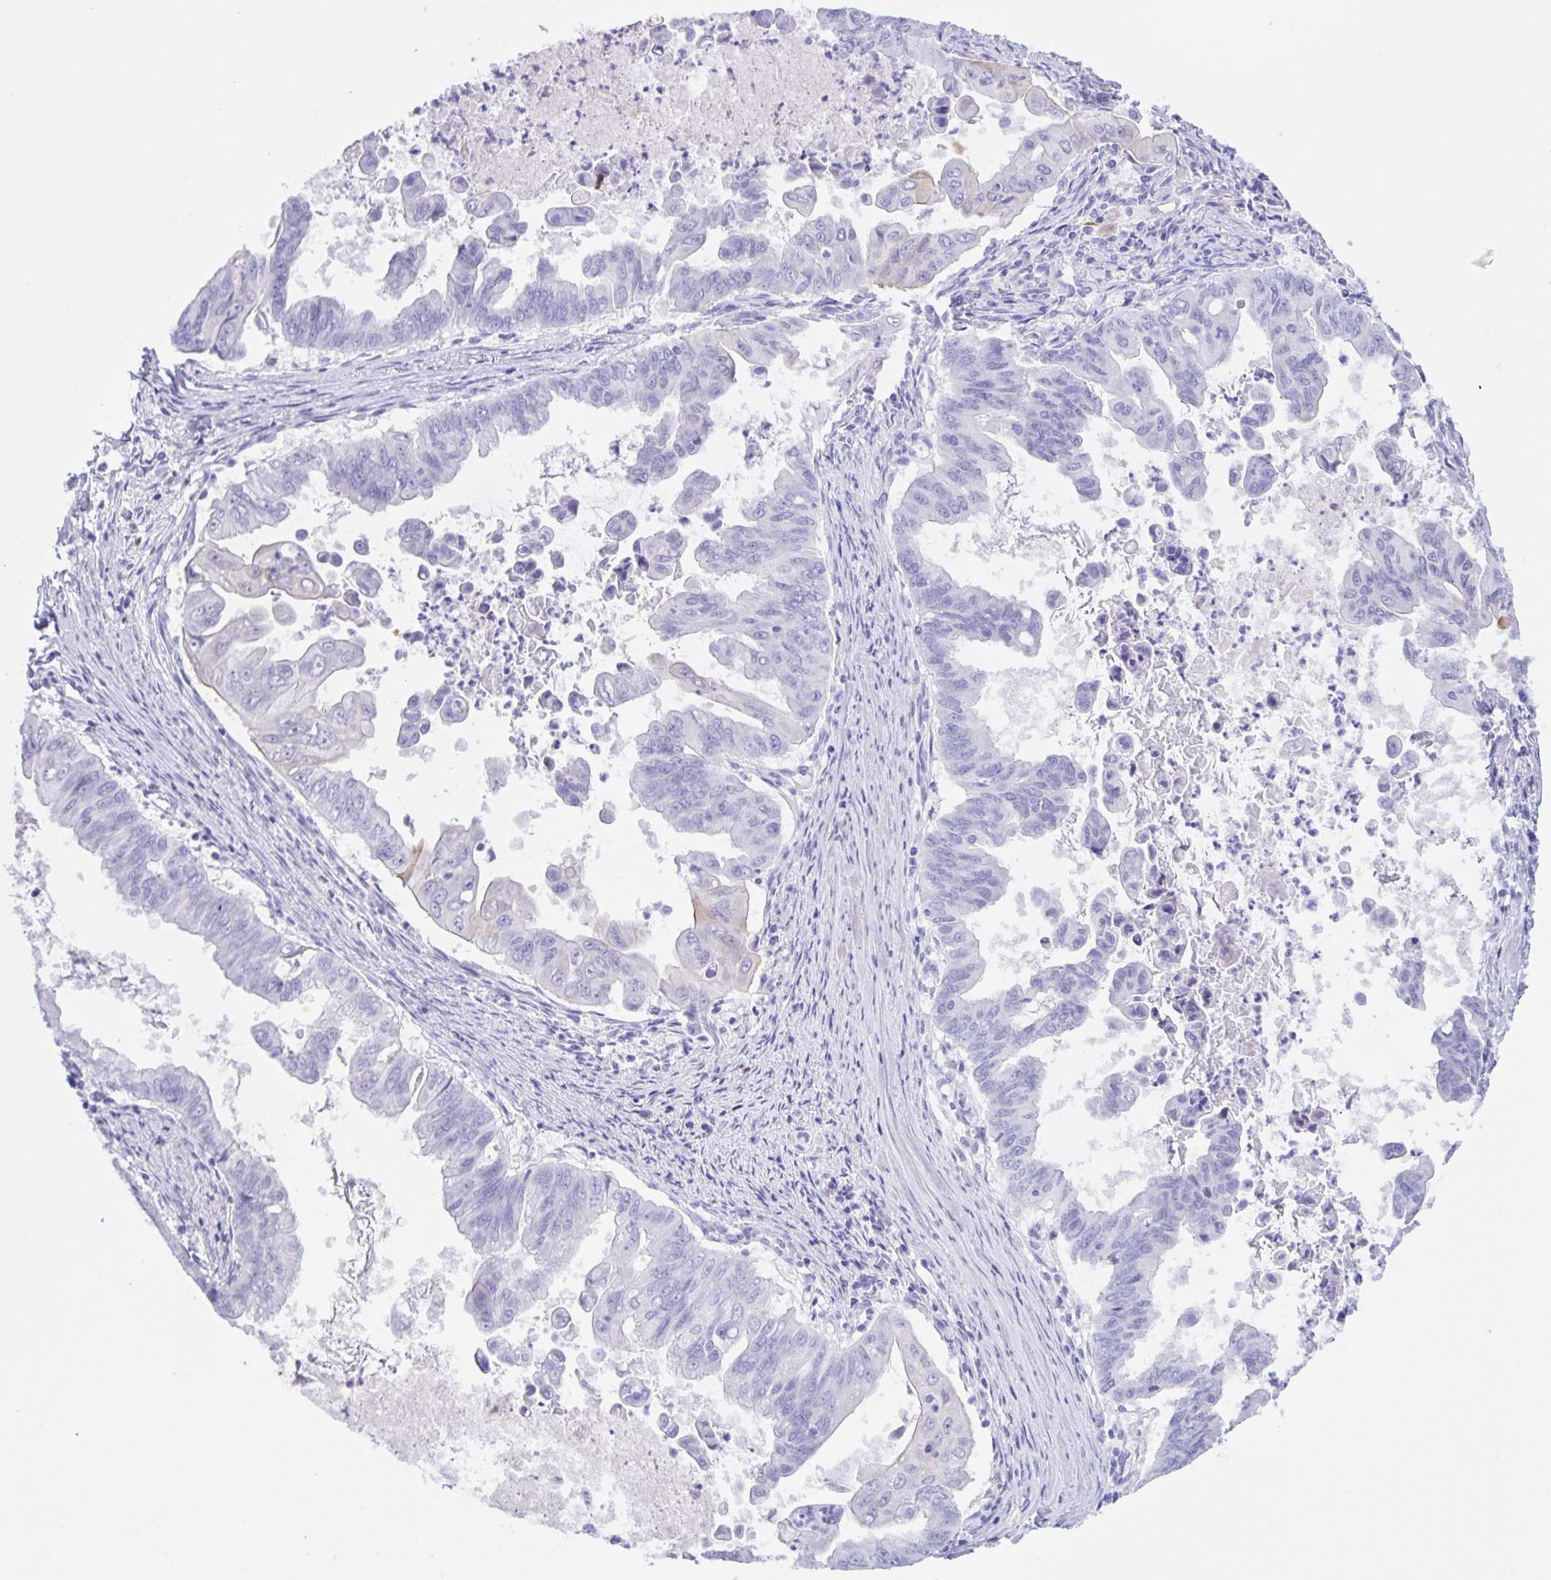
{"staining": {"intensity": "negative", "quantity": "none", "location": "none"}, "tissue": "stomach cancer", "cell_type": "Tumor cells", "image_type": "cancer", "snomed": [{"axis": "morphology", "description": "Adenocarcinoma, NOS"}, {"axis": "topography", "description": "Stomach, upper"}], "caption": "IHC photomicrograph of neoplastic tissue: stomach cancer (adenocarcinoma) stained with DAB (3,3'-diaminobenzidine) demonstrates no significant protein positivity in tumor cells.", "gene": "TGIF2LX", "patient": {"sex": "male", "age": 80}}